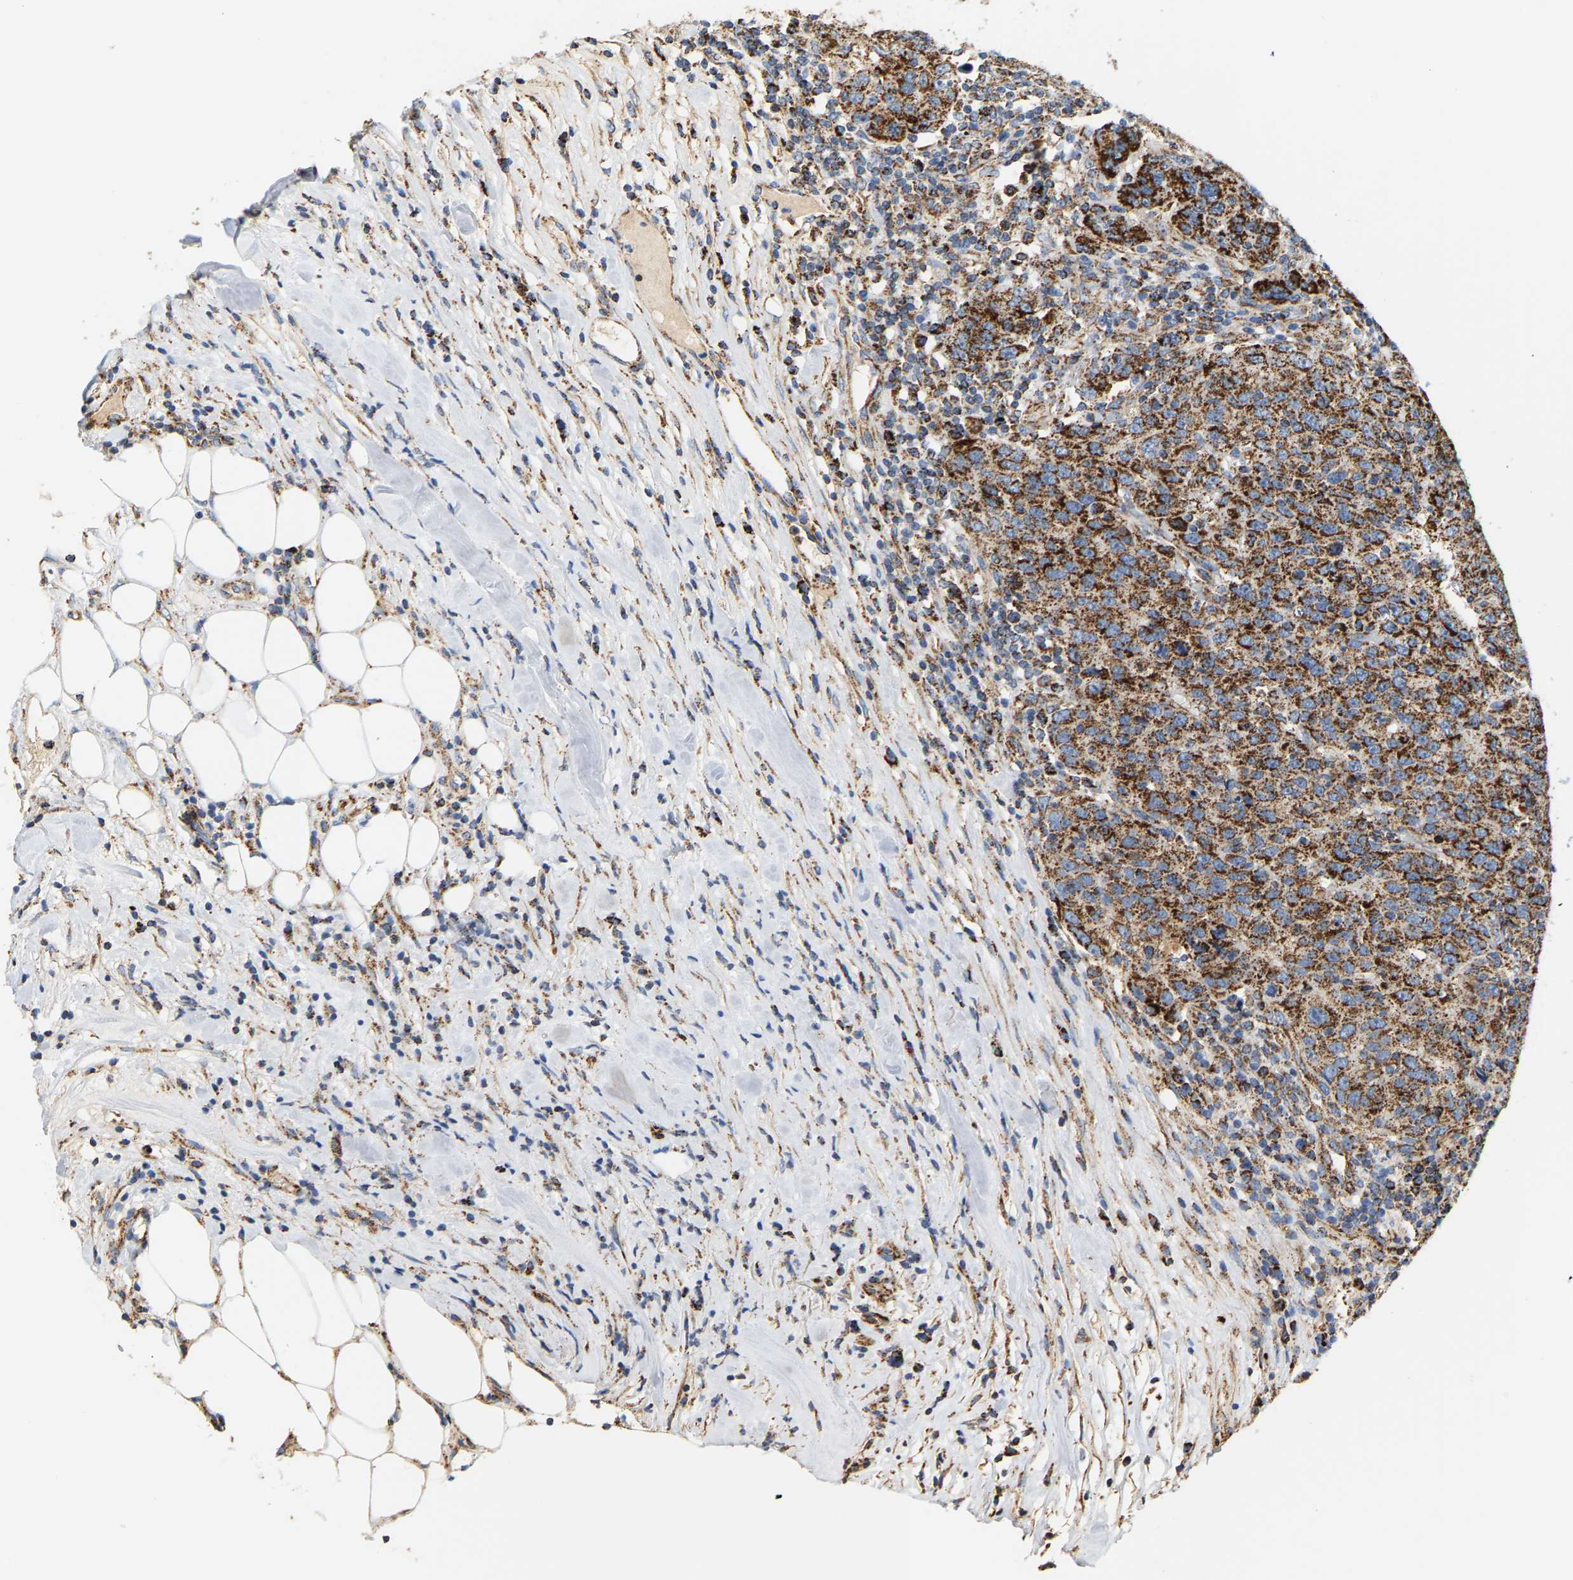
{"staining": {"intensity": "strong", "quantity": ">75%", "location": "cytoplasmic/membranous"}, "tissue": "breast cancer", "cell_type": "Tumor cells", "image_type": "cancer", "snomed": [{"axis": "morphology", "description": "Duct carcinoma"}, {"axis": "topography", "description": "Breast"}], "caption": "This photomicrograph demonstrates immunohistochemistry staining of human infiltrating ductal carcinoma (breast), with high strong cytoplasmic/membranous staining in about >75% of tumor cells.", "gene": "SHMT2", "patient": {"sex": "female", "age": 37}}